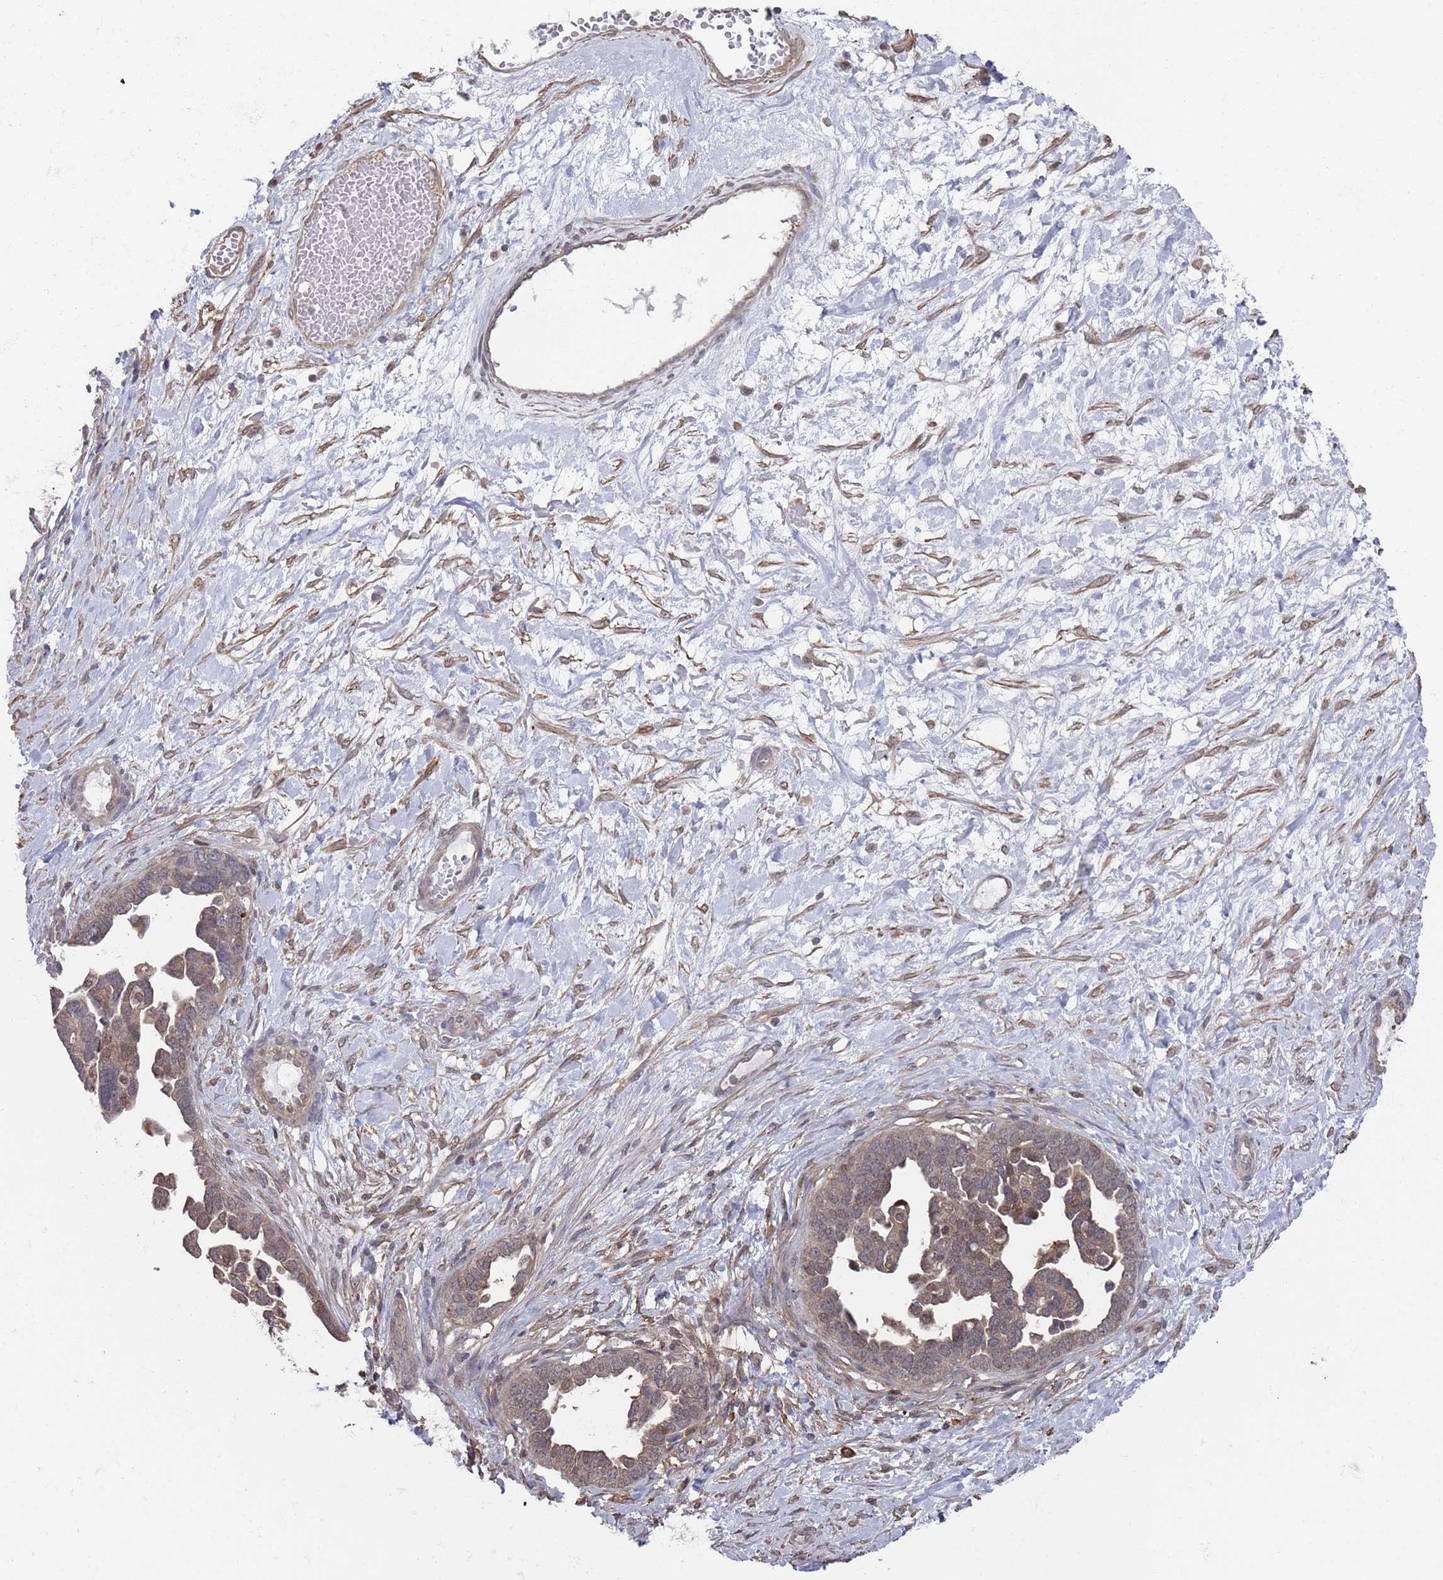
{"staining": {"intensity": "weak", "quantity": ">75%", "location": "cytoplasmic/membranous,nuclear"}, "tissue": "ovarian cancer", "cell_type": "Tumor cells", "image_type": "cancer", "snomed": [{"axis": "morphology", "description": "Cystadenocarcinoma, serous, NOS"}, {"axis": "topography", "description": "Ovary"}], "caption": "Ovarian cancer (serous cystadenocarcinoma) tissue reveals weak cytoplasmic/membranous and nuclear expression in about >75% of tumor cells The protein of interest is shown in brown color, while the nuclei are stained blue.", "gene": "DGKD", "patient": {"sex": "female", "age": 54}}